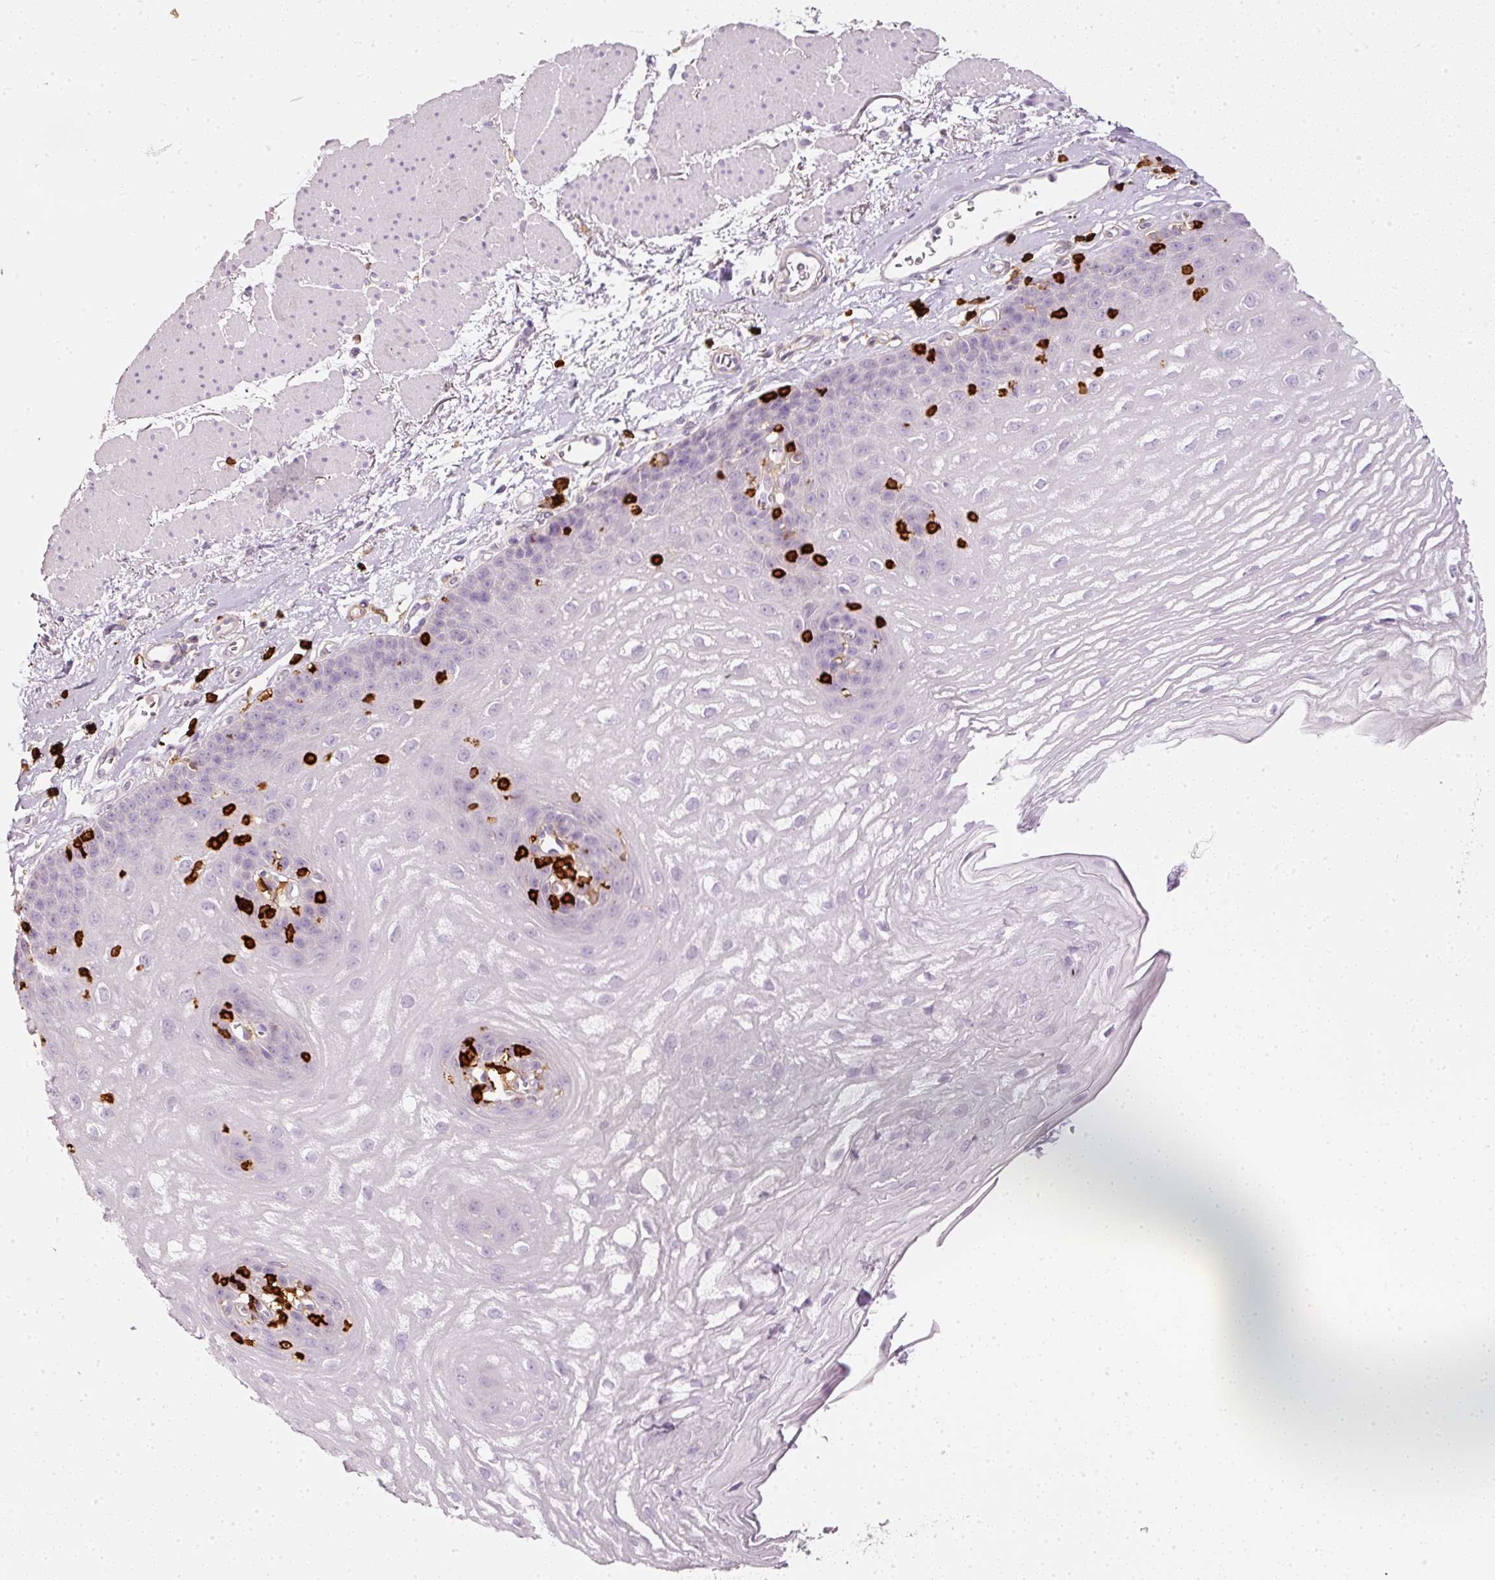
{"staining": {"intensity": "negative", "quantity": "none", "location": "none"}, "tissue": "esophagus", "cell_type": "Squamous epithelial cells", "image_type": "normal", "snomed": [{"axis": "morphology", "description": "Normal tissue, NOS"}, {"axis": "topography", "description": "Esophagus"}], "caption": "Micrograph shows no significant protein staining in squamous epithelial cells of unremarkable esophagus. (Stains: DAB immunohistochemistry with hematoxylin counter stain, Microscopy: brightfield microscopy at high magnification).", "gene": "EVL", "patient": {"sex": "female", "age": 81}}